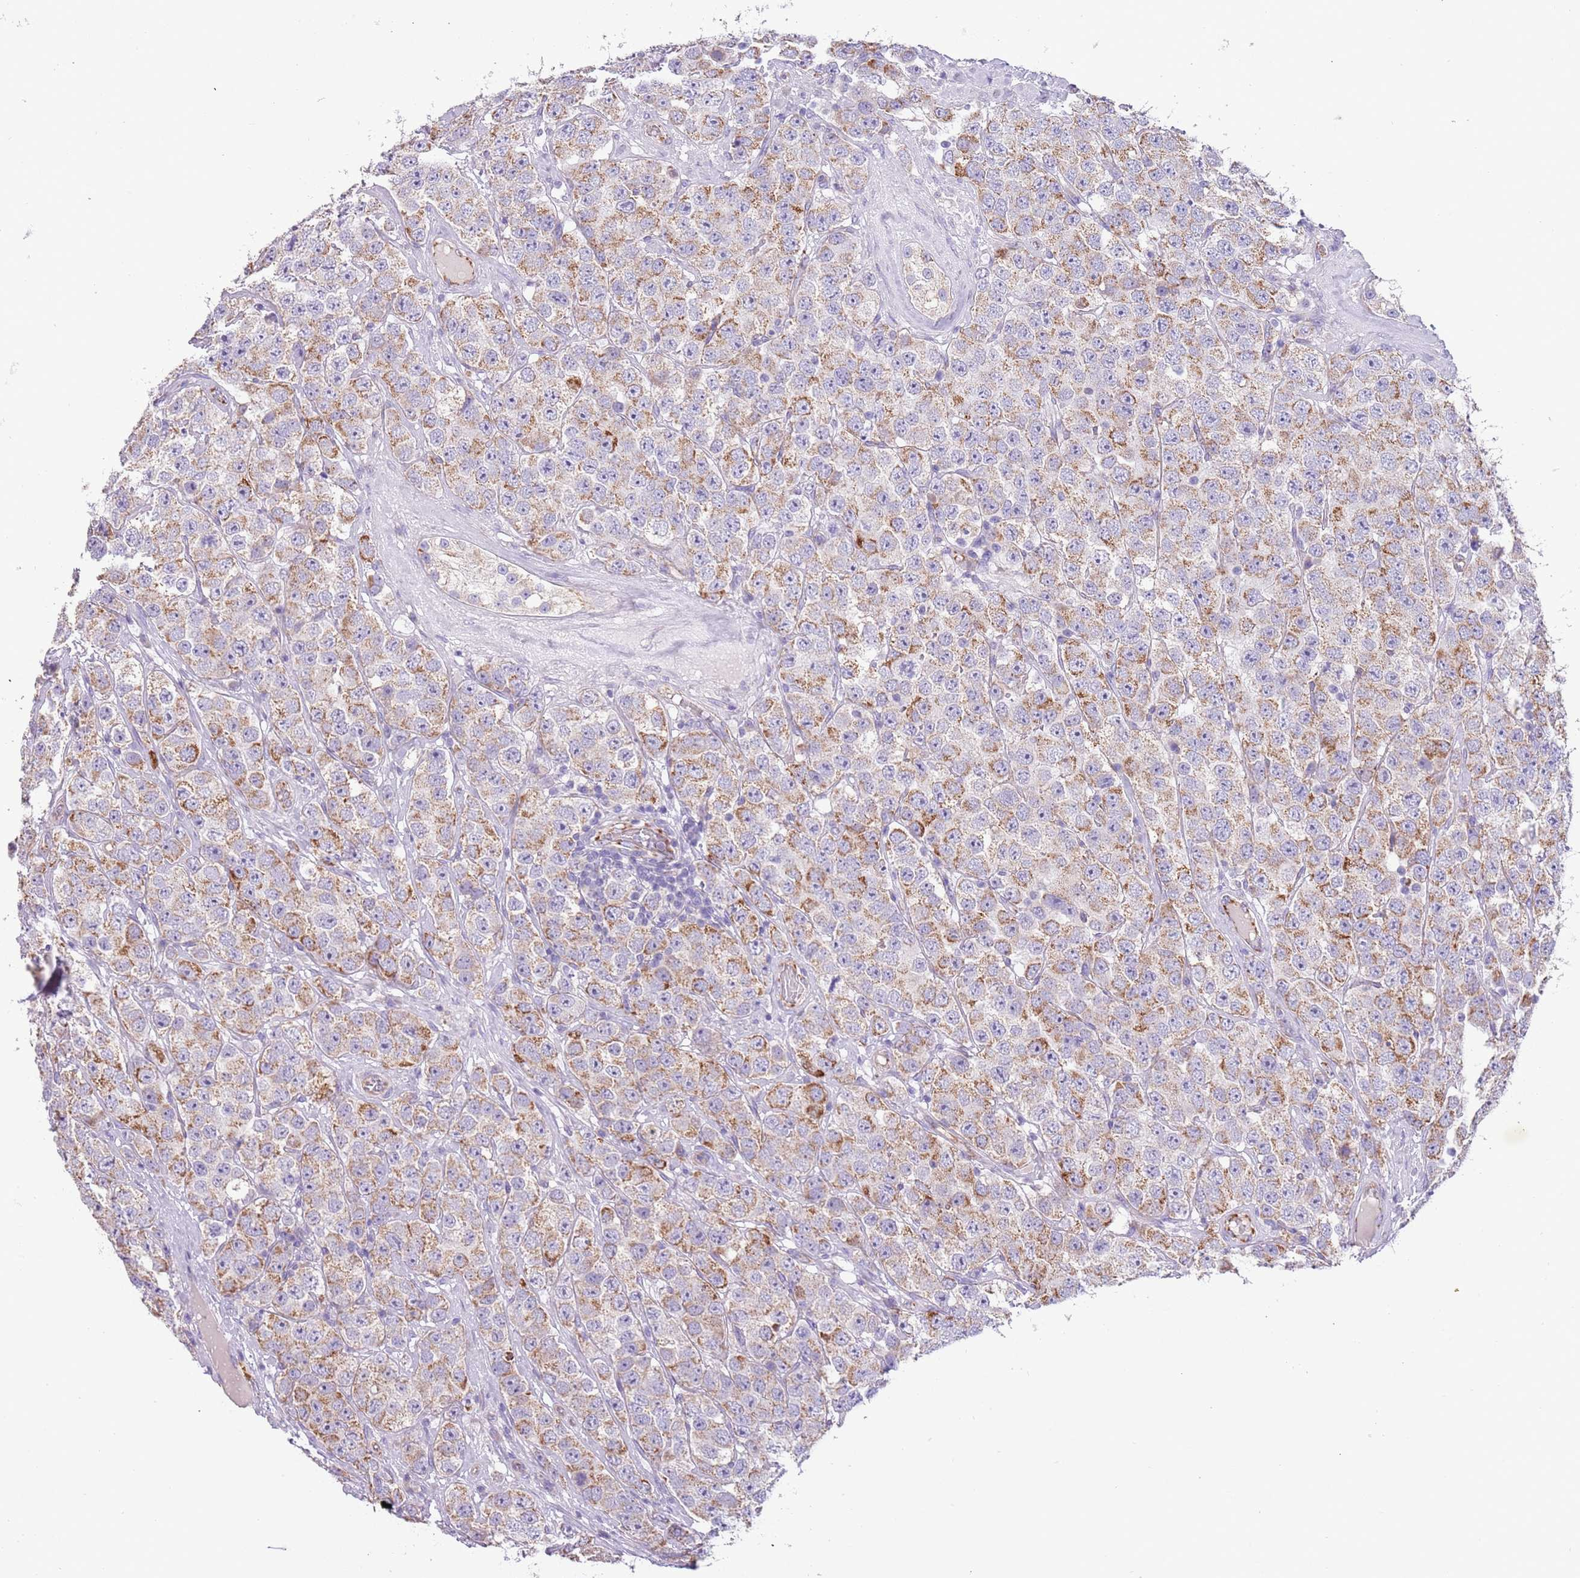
{"staining": {"intensity": "moderate", "quantity": ">75%", "location": "cytoplasmic/membranous"}, "tissue": "testis cancer", "cell_type": "Tumor cells", "image_type": "cancer", "snomed": [{"axis": "morphology", "description": "Seminoma, NOS"}, {"axis": "topography", "description": "Testis"}], "caption": "Approximately >75% of tumor cells in testis cancer exhibit moderate cytoplasmic/membranous protein expression as visualized by brown immunohistochemical staining.", "gene": "RNF222", "patient": {"sex": "male", "age": 28}}